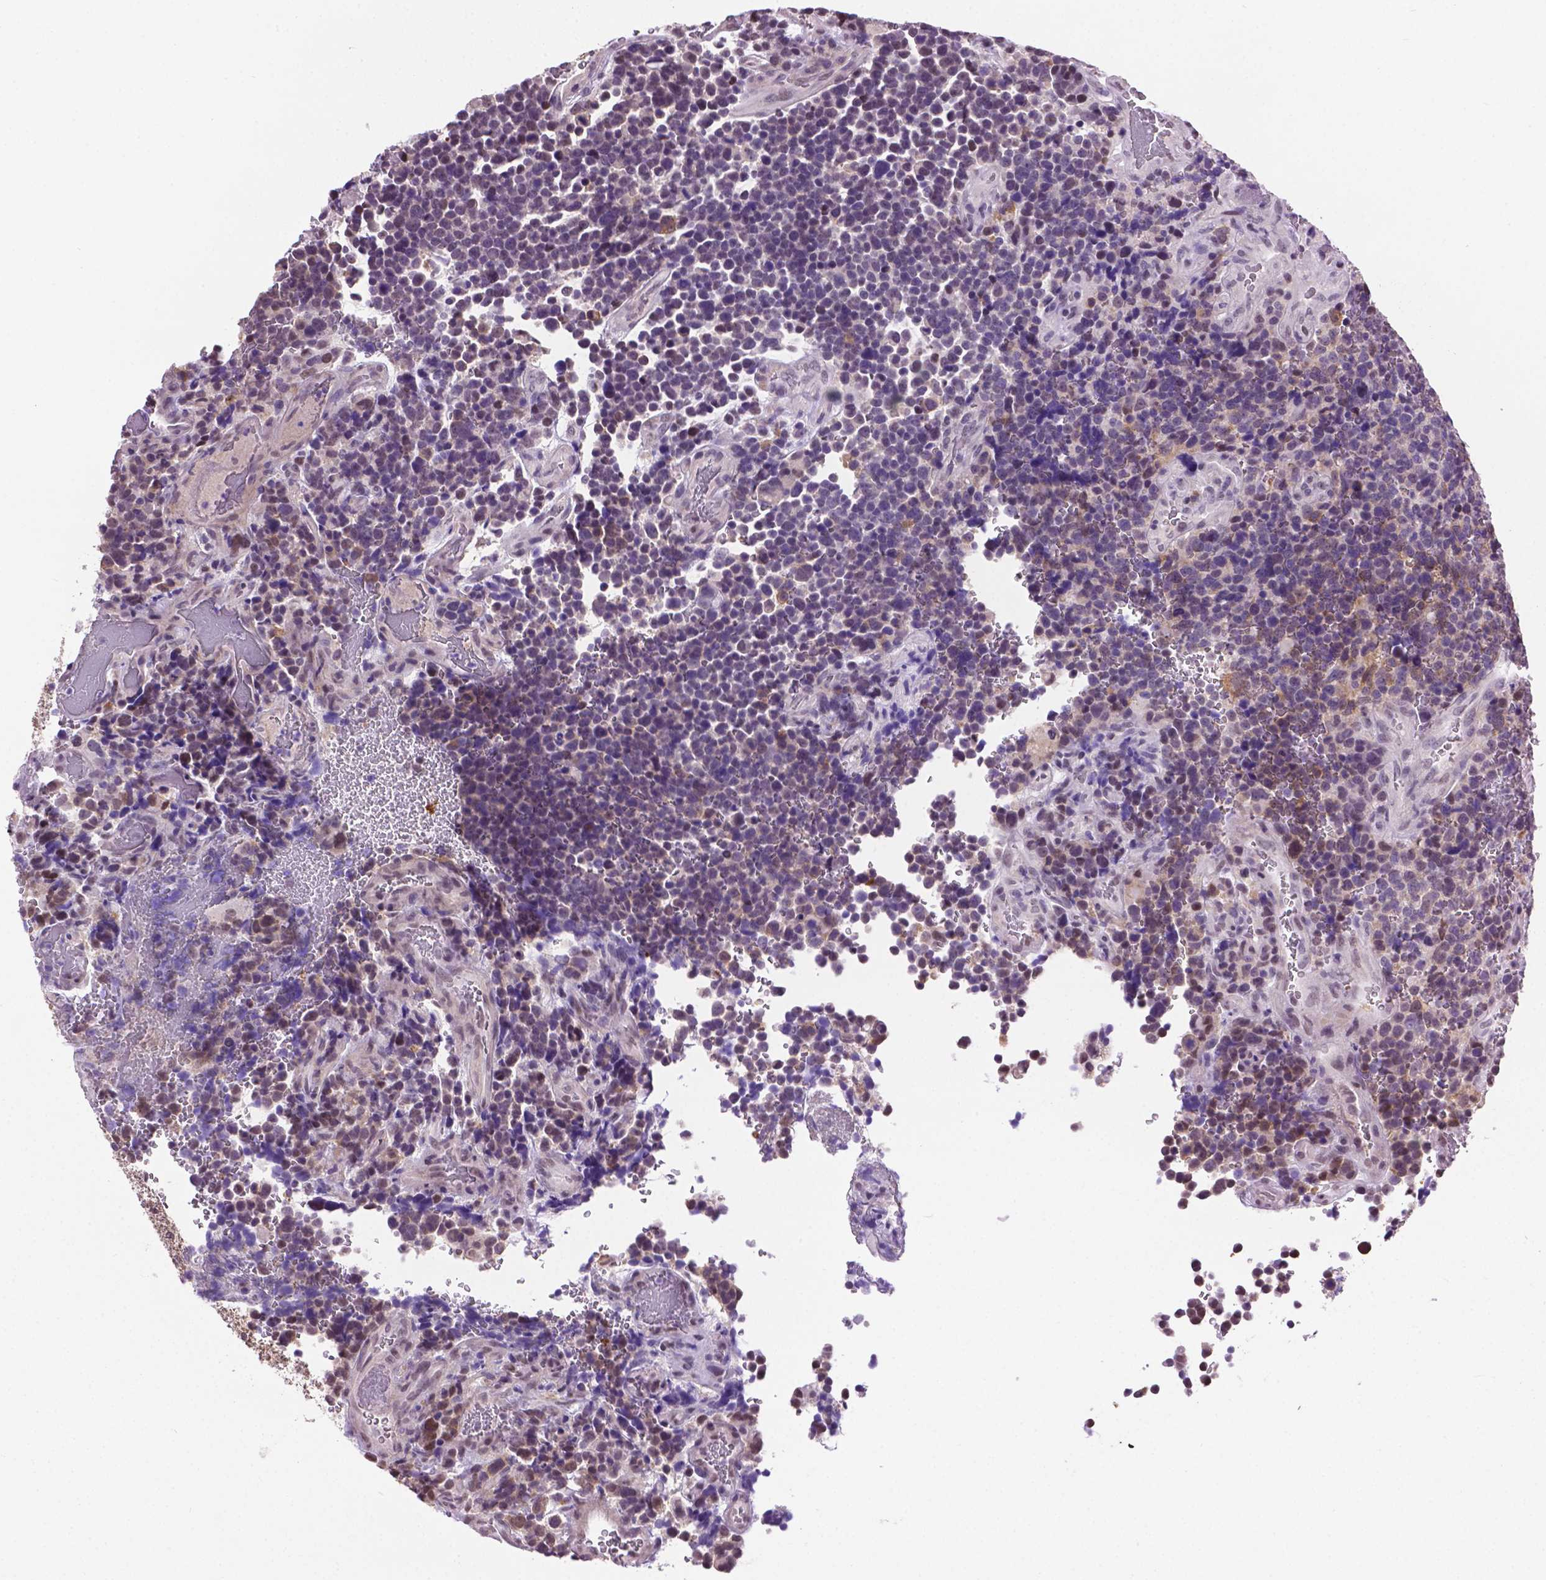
{"staining": {"intensity": "weak", "quantity": "<25%", "location": "cytoplasmic/membranous"}, "tissue": "glioma", "cell_type": "Tumor cells", "image_type": "cancer", "snomed": [{"axis": "morphology", "description": "Glioma, malignant, High grade"}, {"axis": "topography", "description": "Brain"}], "caption": "This photomicrograph is of glioma stained with immunohistochemistry to label a protein in brown with the nuclei are counter-stained blue. There is no expression in tumor cells. (DAB immunohistochemistry visualized using brightfield microscopy, high magnification).", "gene": "ABI2", "patient": {"sex": "male", "age": 33}}